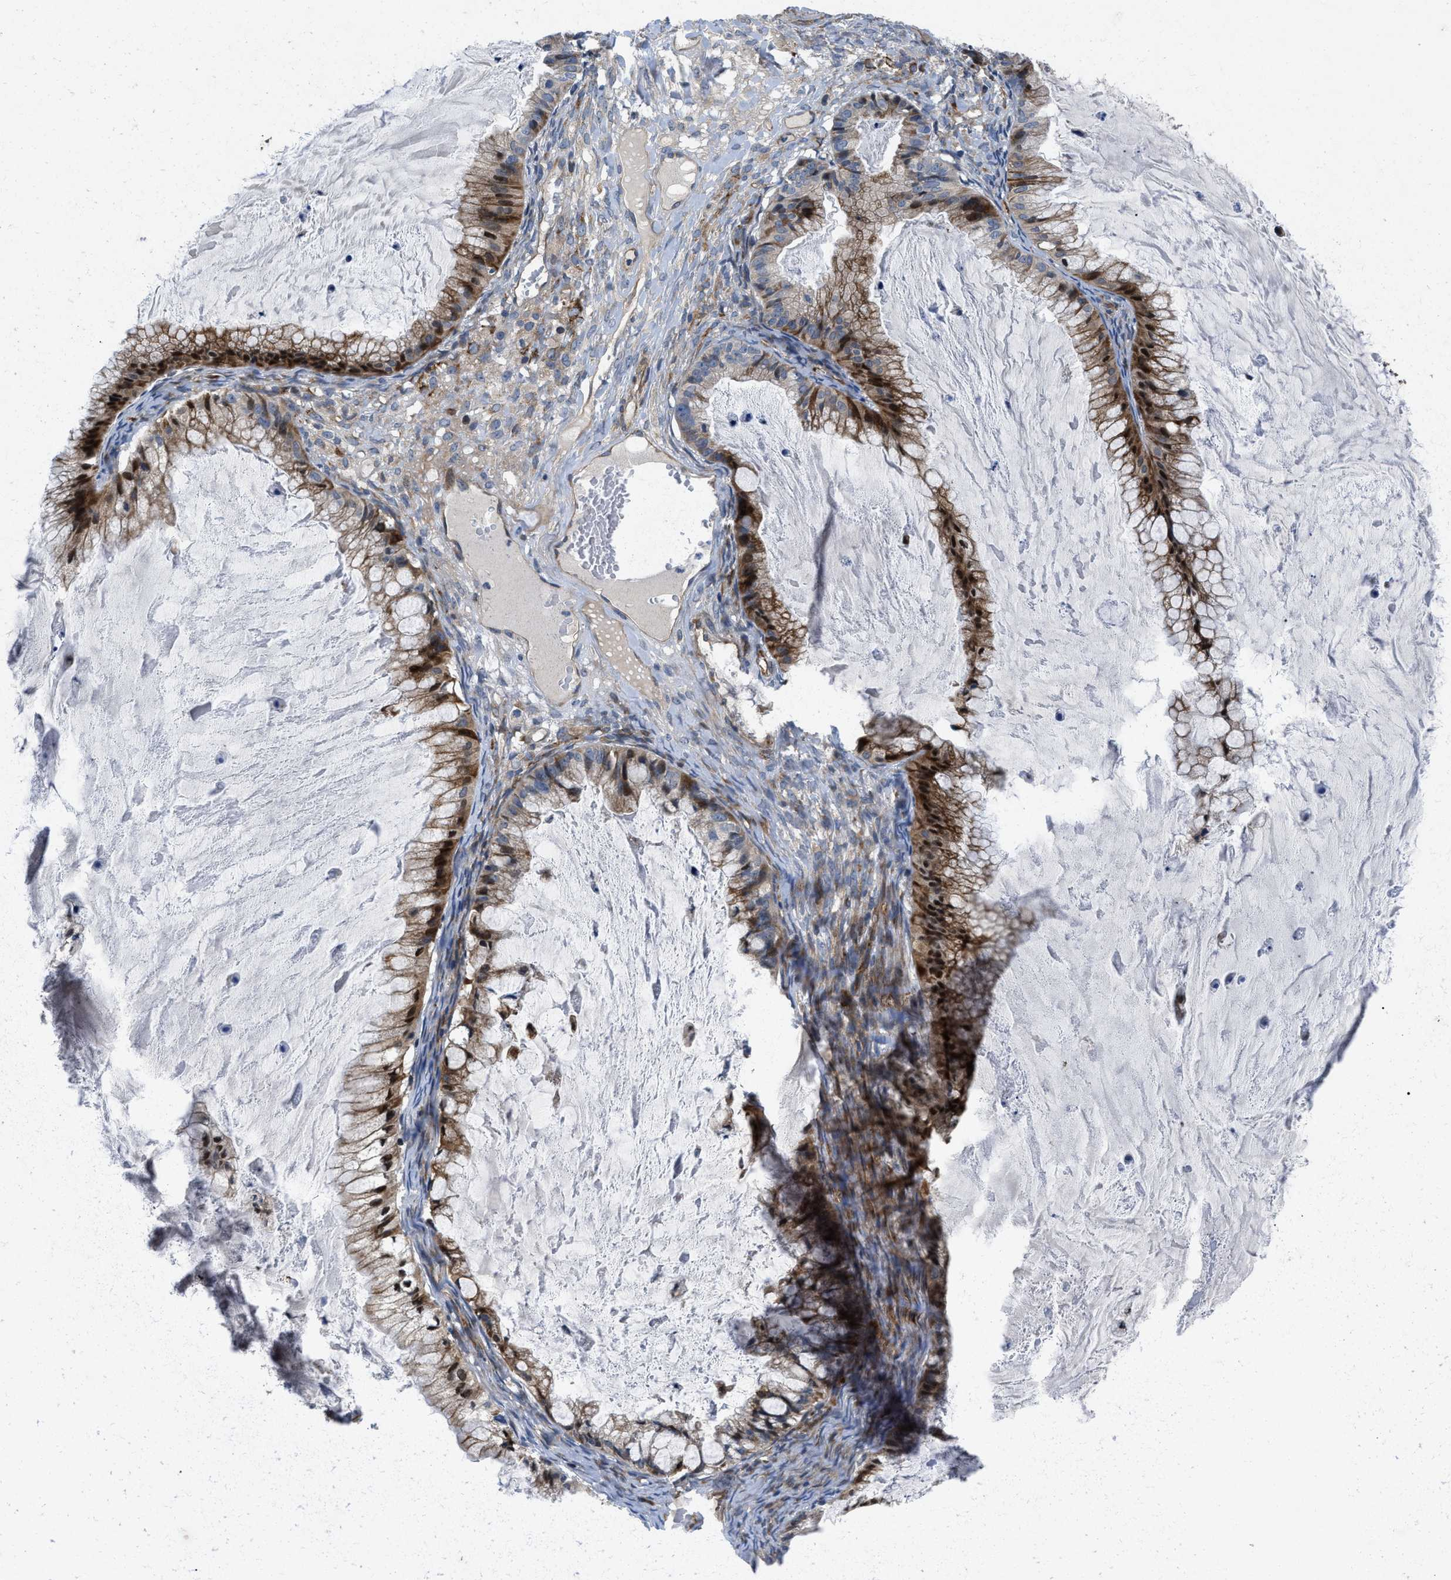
{"staining": {"intensity": "strong", "quantity": ">75%", "location": "cytoplasmic/membranous,nuclear"}, "tissue": "ovarian cancer", "cell_type": "Tumor cells", "image_type": "cancer", "snomed": [{"axis": "morphology", "description": "Cystadenocarcinoma, mucinous, NOS"}, {"axis": "topography", "description": "Ovary"}], "caption": "A high amount of strong cytoplasmic/membranous and nuclear expression is present in approximately >75% of tumor cells in ovarian cancer (mucinous cystadenocarcinoma) tissue.", "gene": "HSPA12B", "patient": {"sex": "female", "age": 57}}